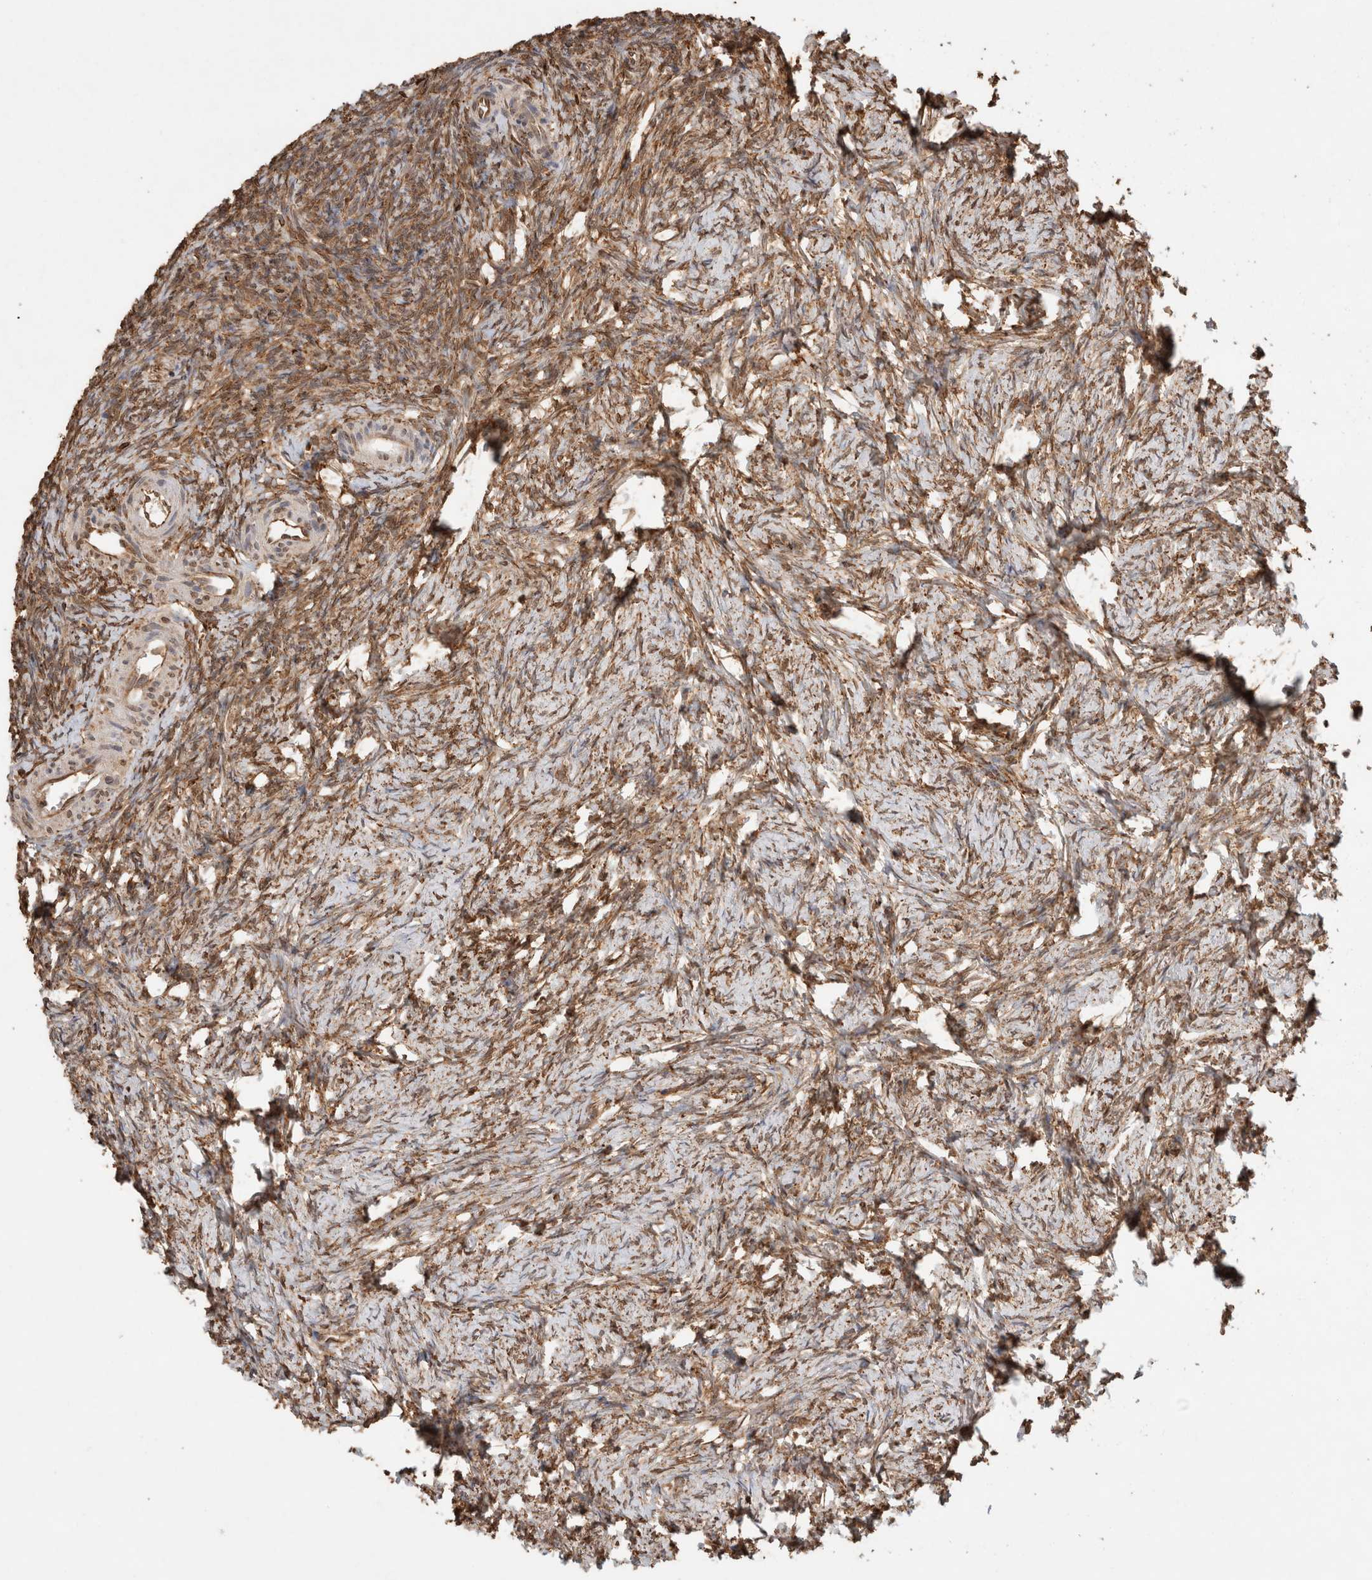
{"staining": {"intensity": "weak", "quantity": ">75%", "location": "cytoplasmic/membranous"}, "tissue": "ovary", "cell_type": "Follicle cells", "image_type": "normal", "snomed": [{"axis": "morphology", "description": "Normal tissue, NOS"}, {"axis": "topography", "description": "Ovary"}], "caption": "Unremarkable ovary displays weak cytoplasmic/membranous expression in approximately >75% of follicle cells.", "gene": "ERAP1", "patient": {"sex": "female", "age": 34}}